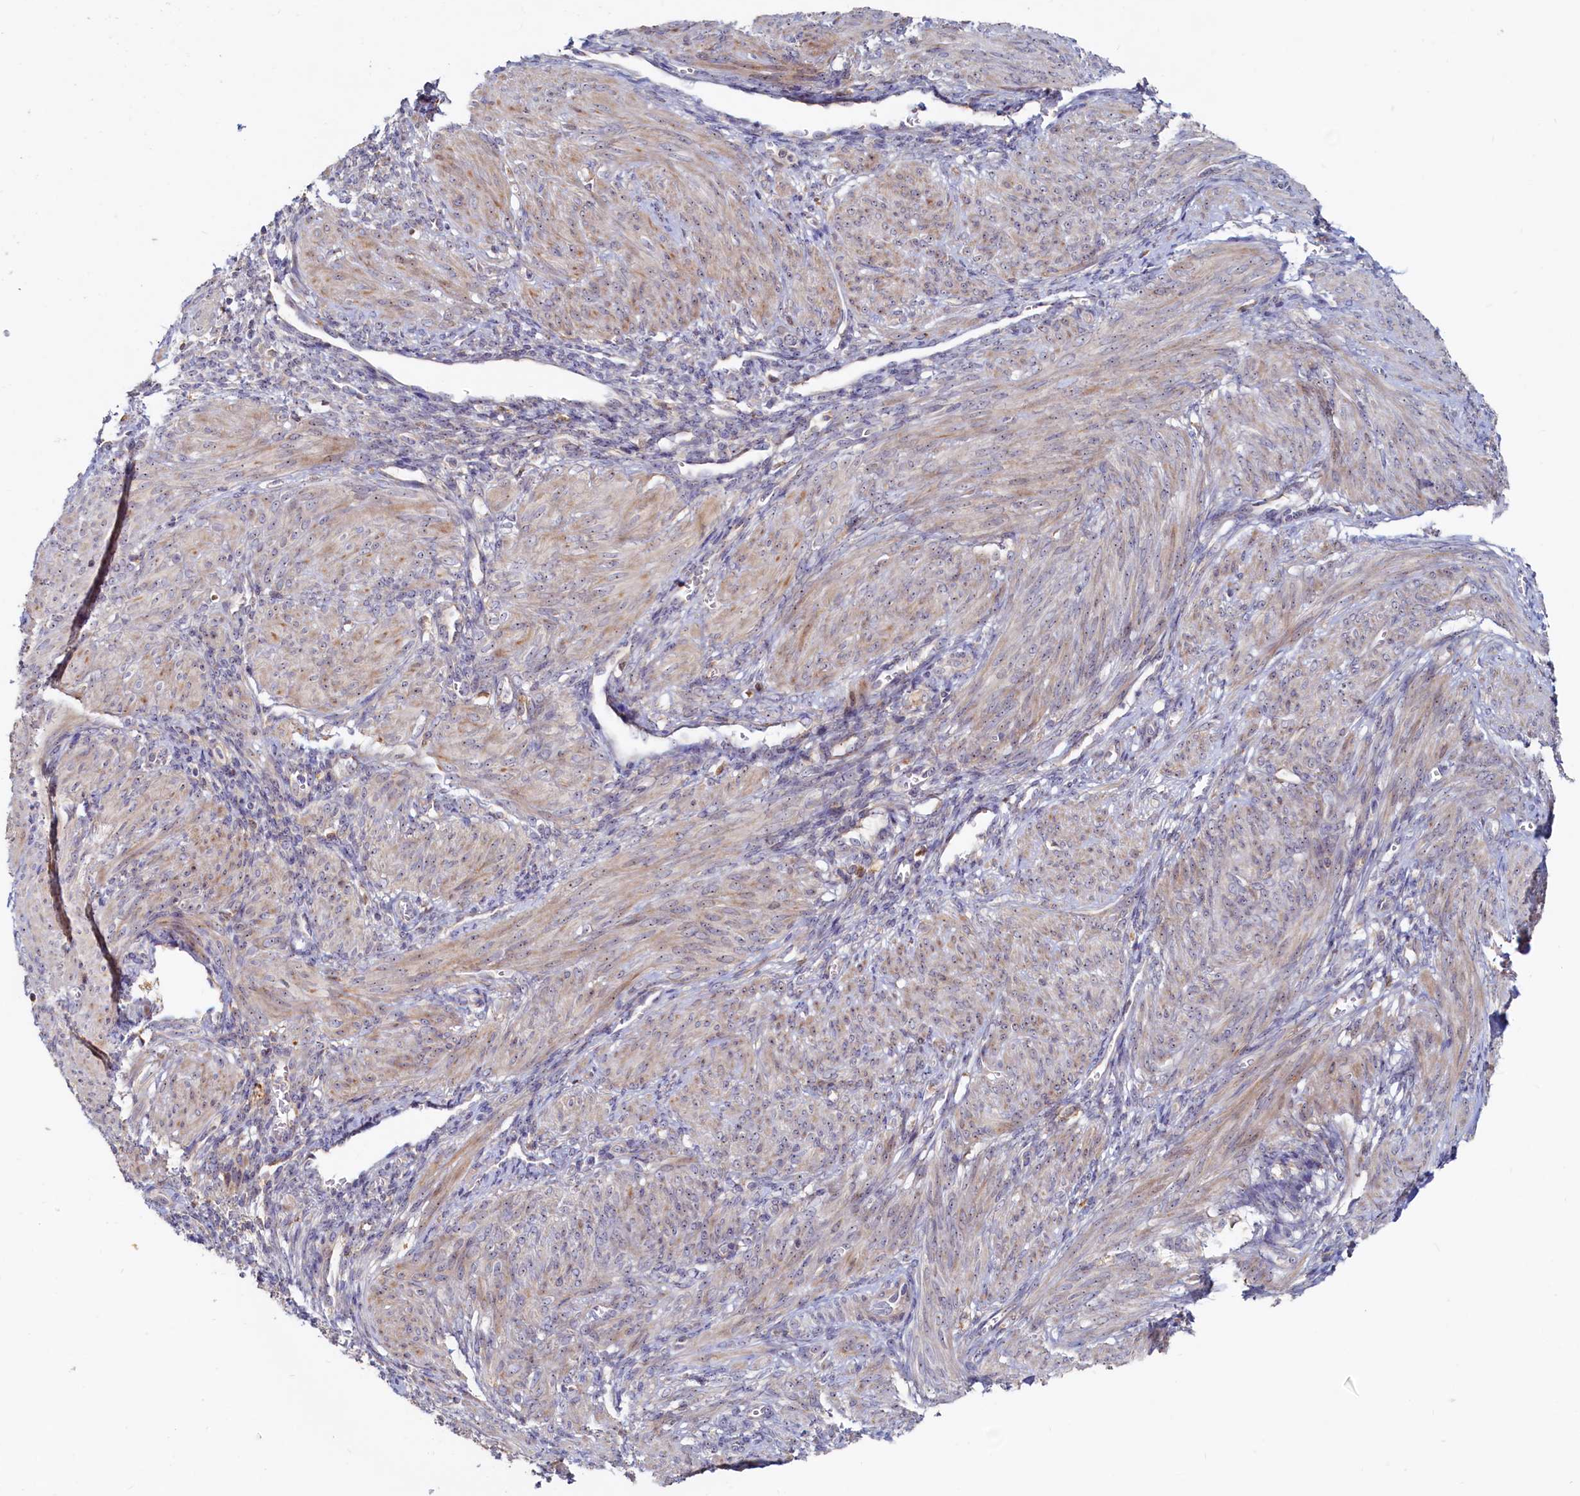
{"staining": {"intensity": "moderate", "quantity": "25%-75%", "location": "cytoplasmic/membranous,nuclear"}, "tissue": "smooth muscle", "cell_type": "Smooth muscle cells", "image_type": "normal", "snomed": [{"axis": "morphology", "description": "Normal tissue, NOS"}, {"axis": "topography", "description": "Smooth muscle"}], "caption": "This histopathology image exhibits immunohistochemistry staining of normal smooth muscle, with medium moderate cytoplasmic/membranous,nuclear staining in about 25%-75% of smooth muscle cells.", "gene": "RGS7BP", "patient": {"sex": "female", "age": 39}}